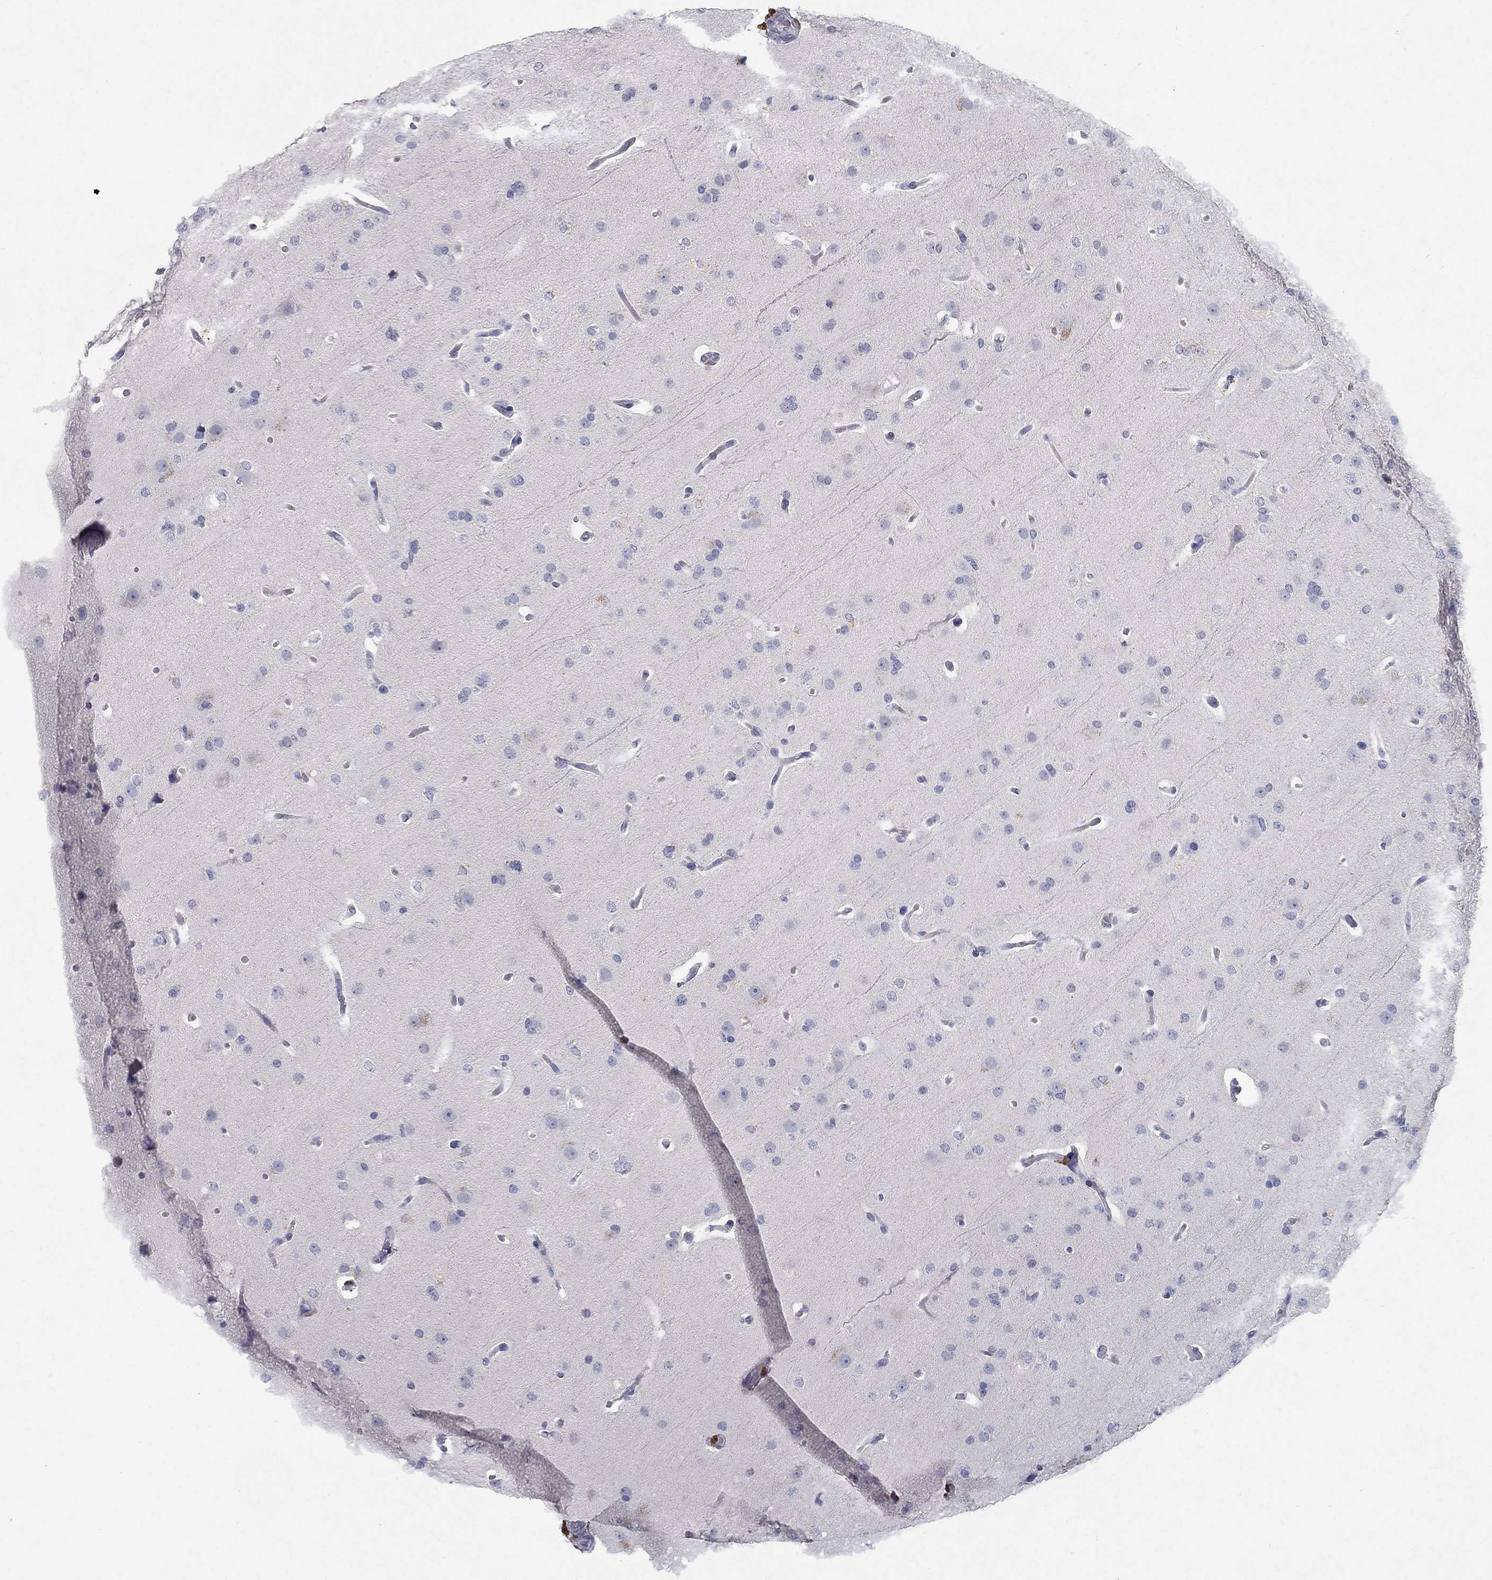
{"staining": {"intensity": "negative", "quantity": "none", "location": "none"}, "tissue": "glioma", "cell_type": "Tumor cells", "image_type": "cancer", "snomed": [{"axis": "morphology", "description": "Glioma, malignant, Low grade"}, {"axis": "topography", "description": "Brain"}], "caption": "An immunohistochemistry histopathology image of glioma is shown. There is no staining in tumor cells of glioma.", "gene": "GZMA", "patient": {"sex": "male", "age": 41}}